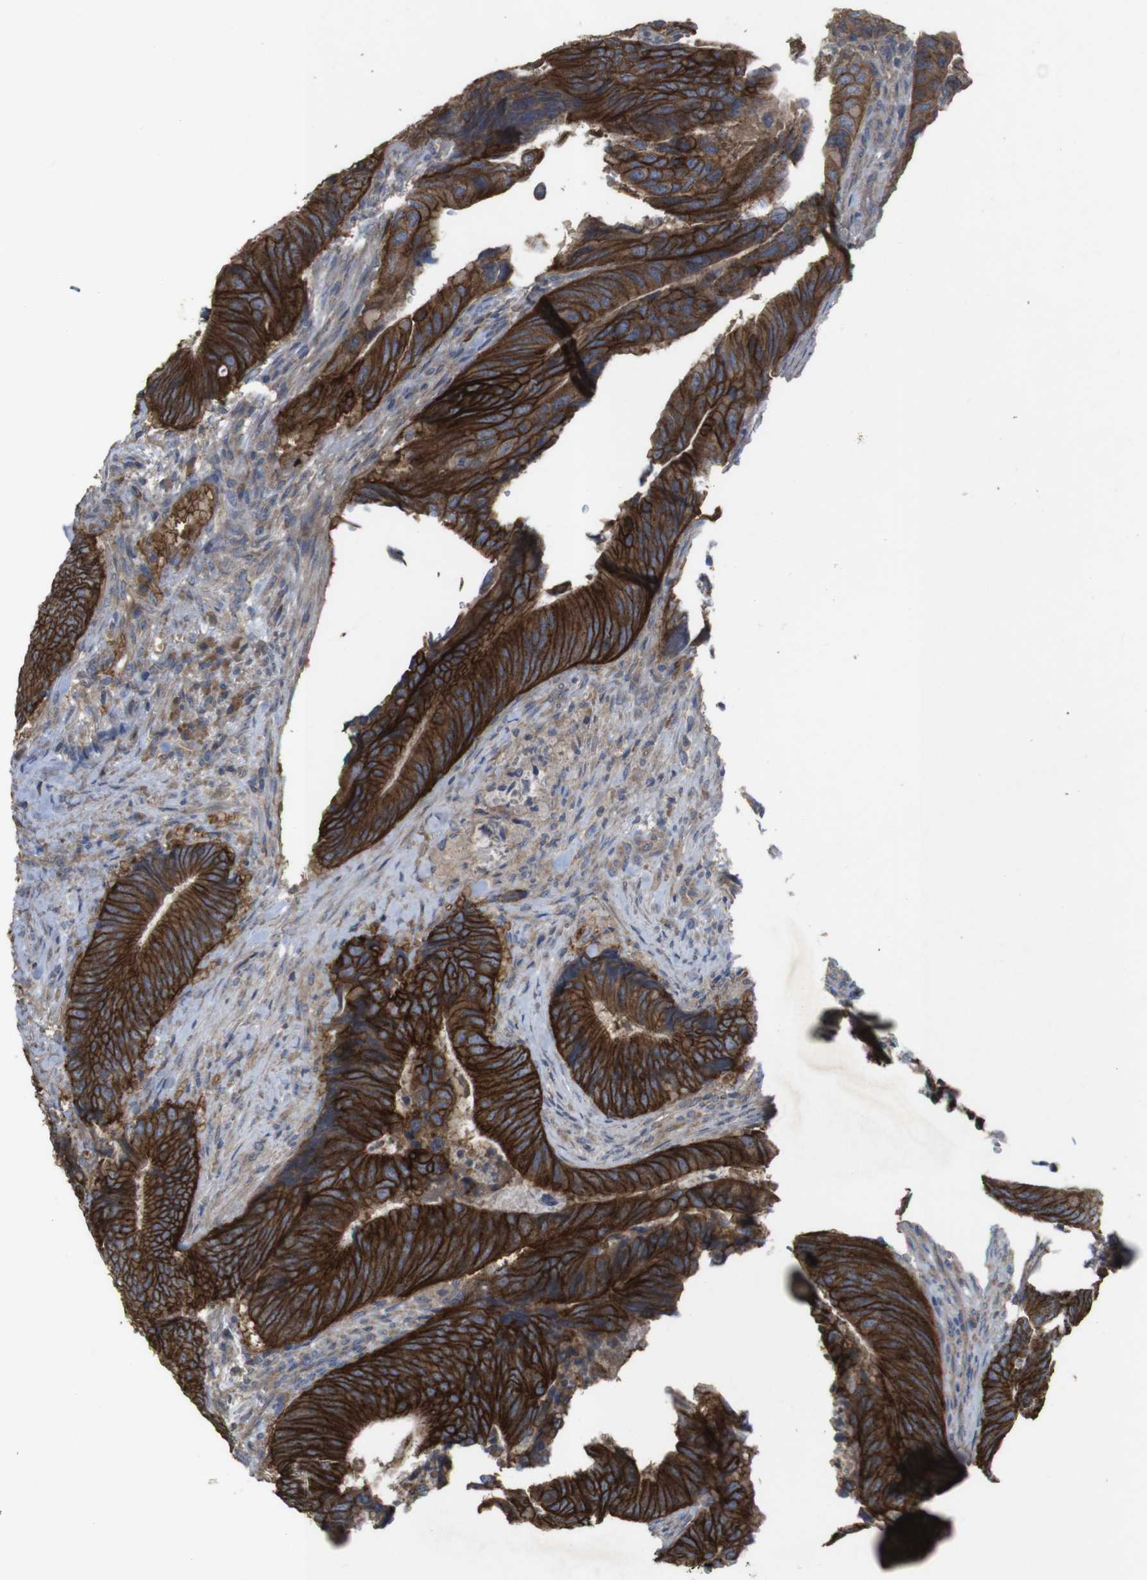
{"staining": {"intensity": "strong", "quantity": ">75%", "location": "cytoplasmic/membranous"}, "tissue": "colorectal cancer", "cell_type": "Tumor cells", "image_type": "cancer", "snomed": [{"axis": "morphology", "description": "Normal tissue, NOS"}, {"axis": "morphology", "description": "Adenocarcinoma, NOS"}, {"axis": "topography", "description": "Colon"}], "caption": "Colorectal cancer (adenocarcinoma) stained with immunohistochemistry shows strong cytoplasmic/membranous staining in approximately >75% of tumor cells.", "gene": "KCNS3", "patient": {"sex": "male", "age": 56}}